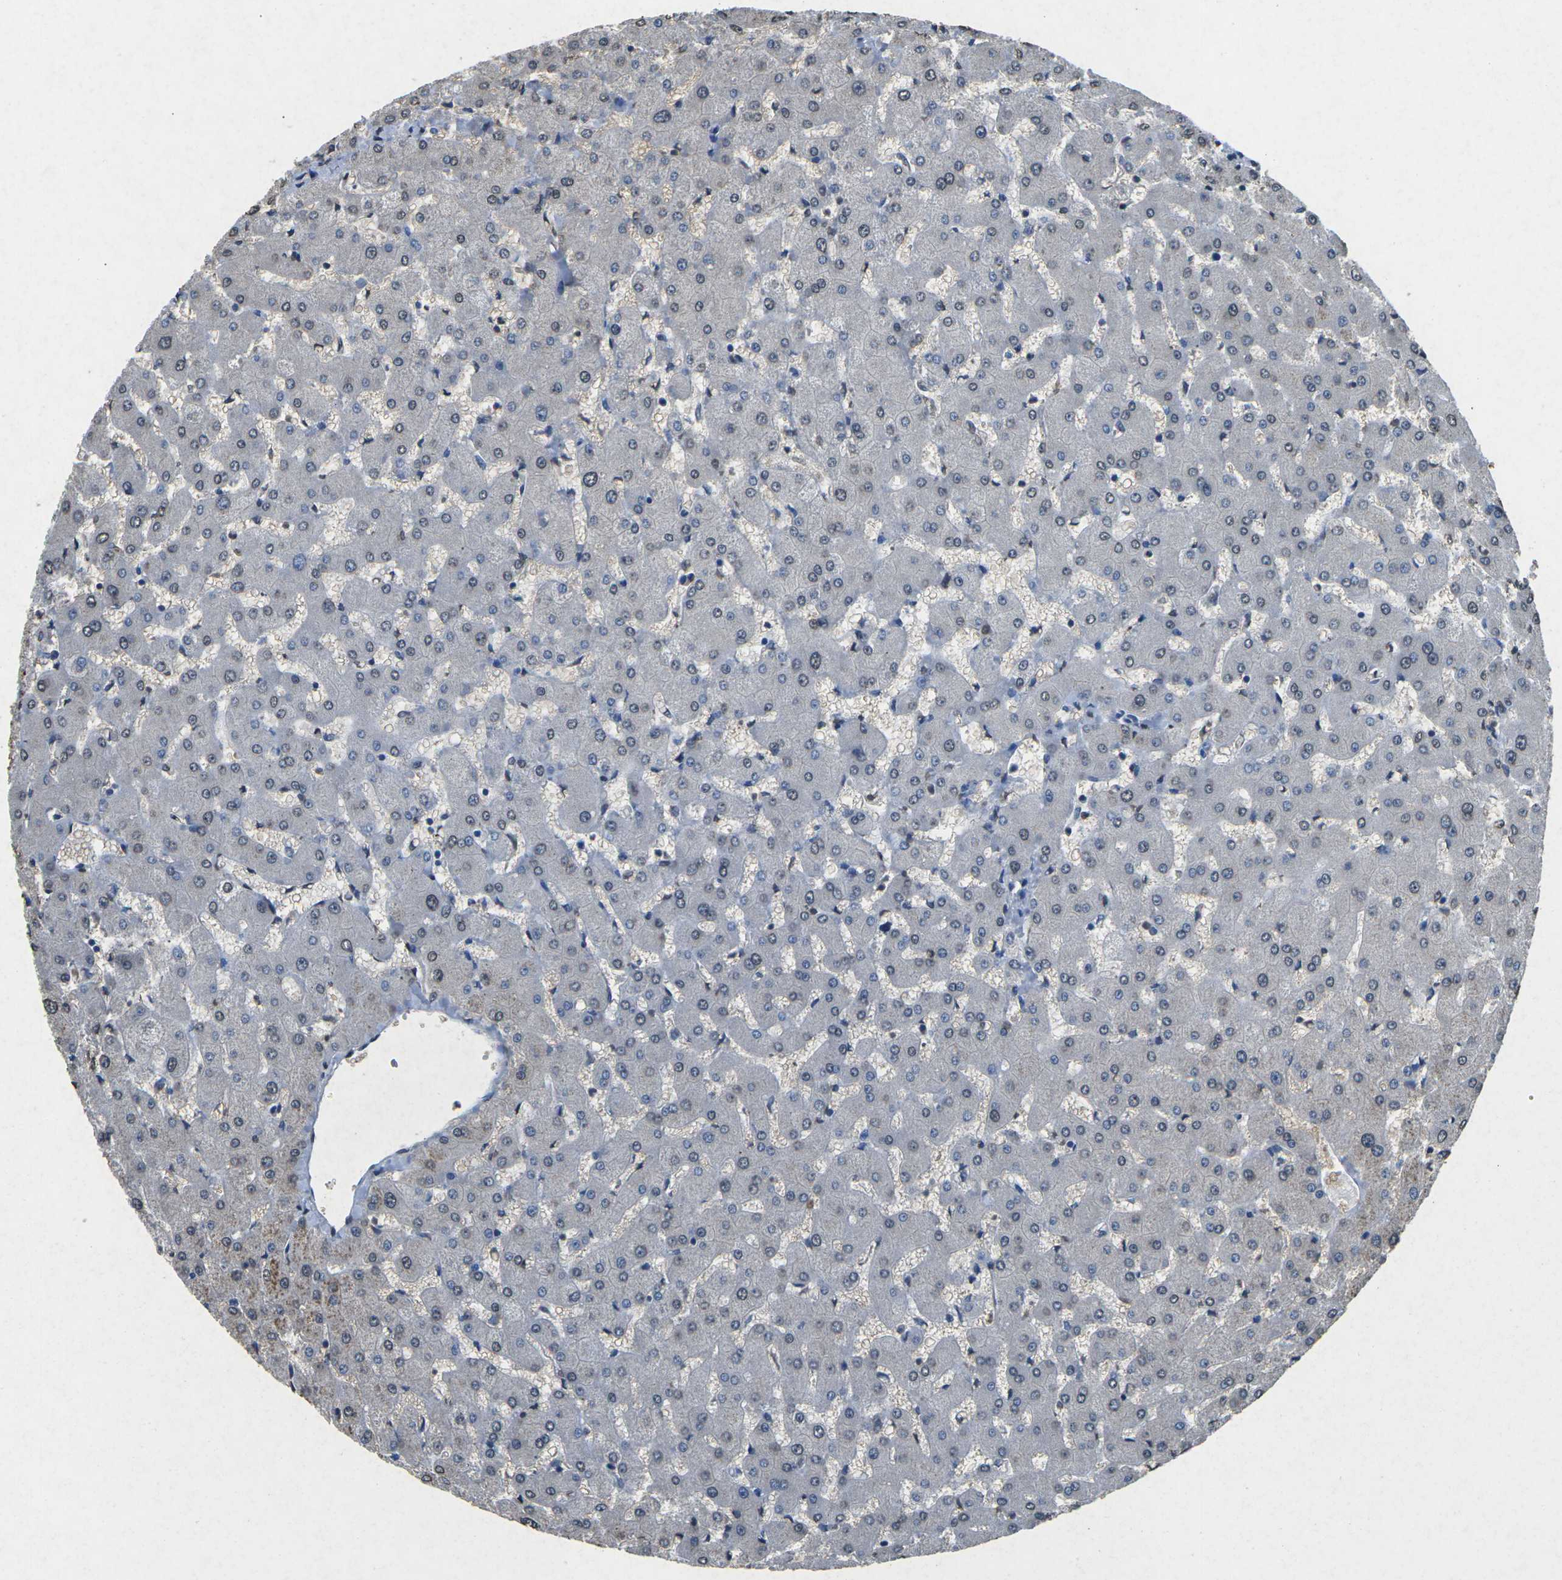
{"staining": {"intensity": "moderate", "quantity": "<25%", "location": "cytoplasmic/membranous"}, "tissue": "liver", "cell_type": "Hepatocytes", "image_type": "normal", "snomed": [{"axis": "morphology", "description": "Normal tissue, NOS"}, {"axis": "topography", "description": "Liver"}], "caption": "A high-resolution histopathology image shows immunohistochemistry staining of normal liver, which reveals moderate cytoplasmic/membranous expression in about <25% of hepatocytes. The staining was performed using DAB to visualize the protein expression in brown, while the nuclei were stained in blue with hematoxylin (Magnification: 20x).", "gene": "SCNN1B", "patient": {"sex": "female", "age": 63}}